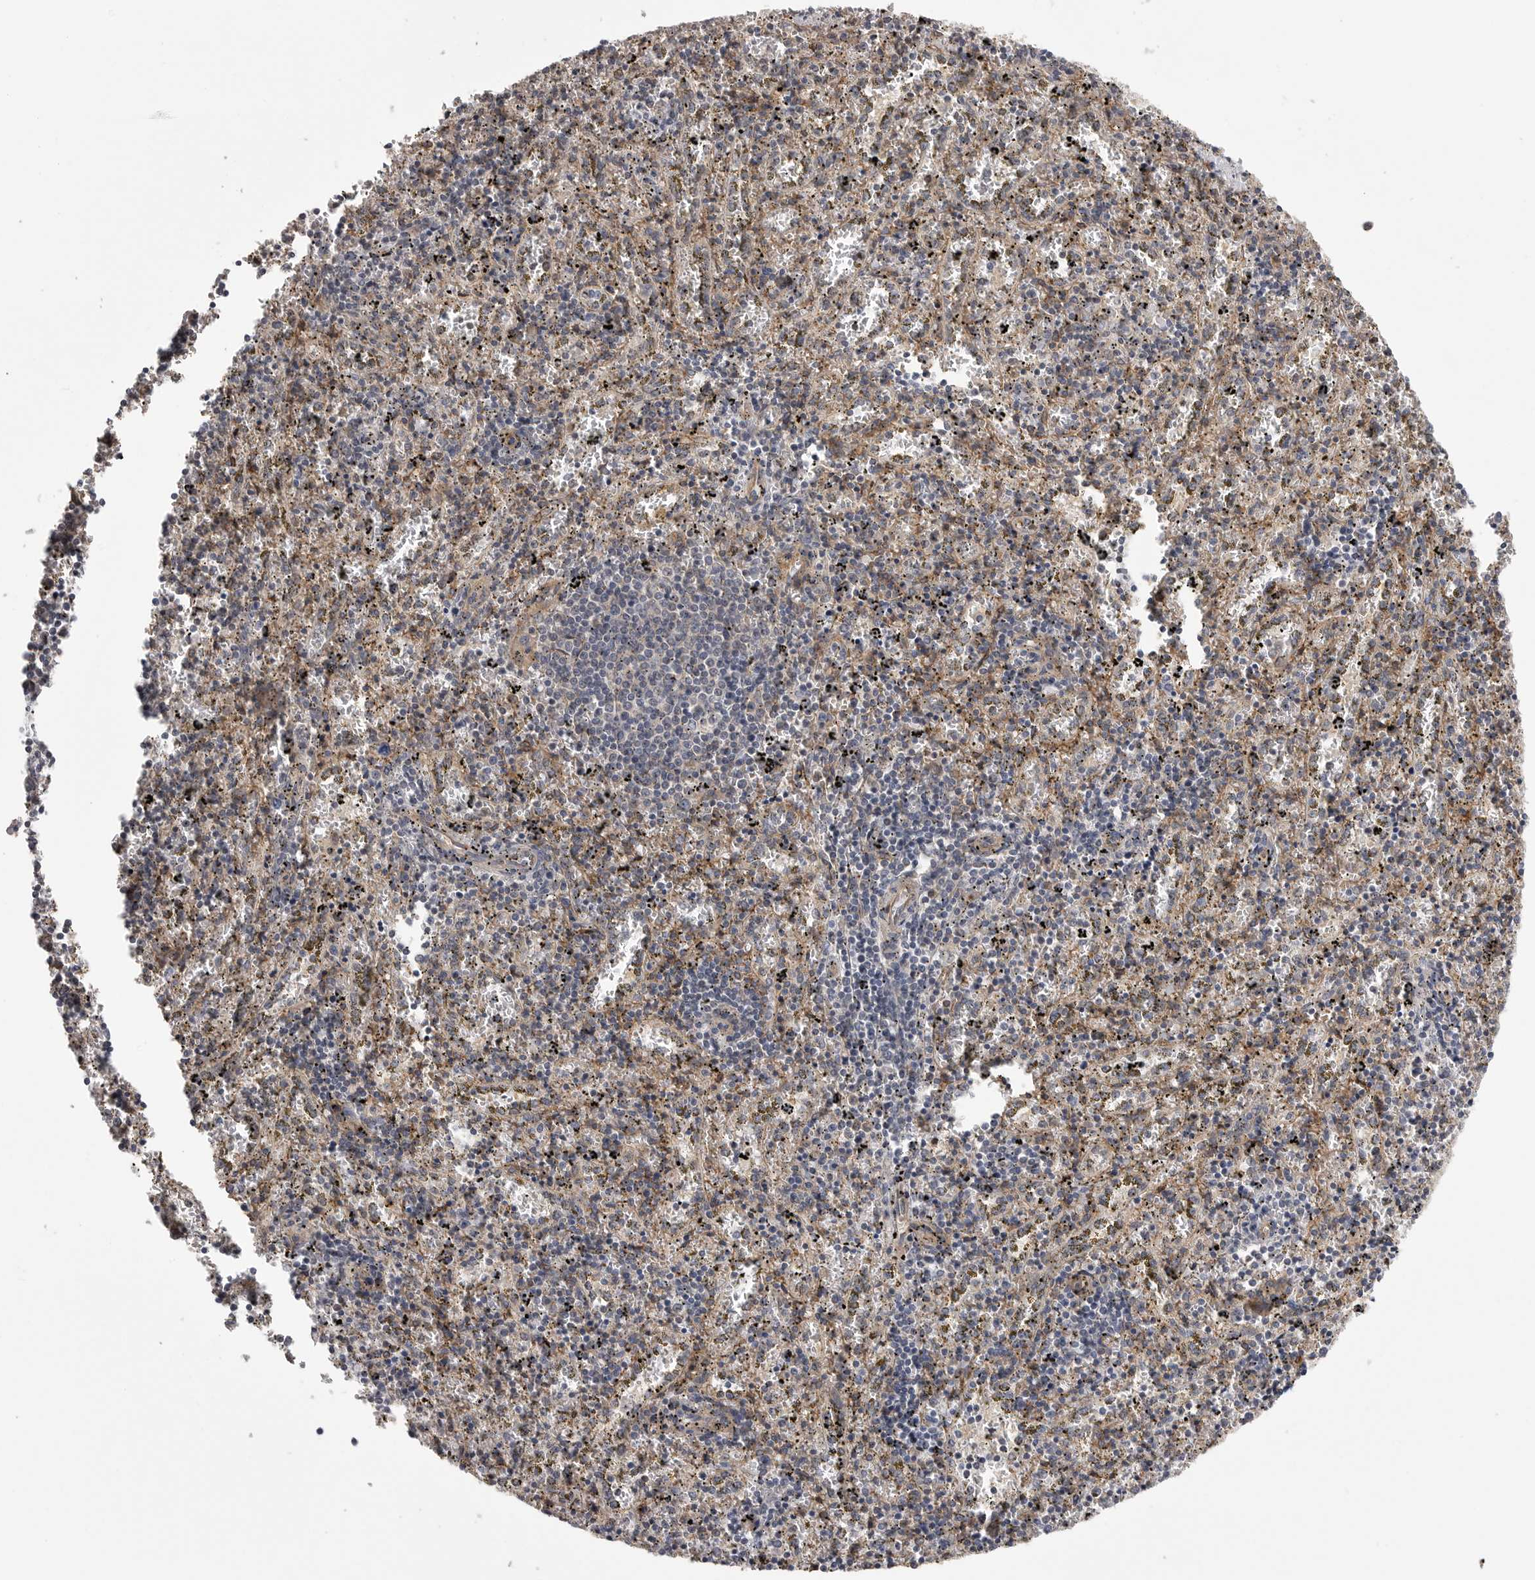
{"staining": {"intensity": "negative", "quantity": "none", "location": "none"}, "tissue": "spleen", "cell_type": "Cells in red pulp", "image_type": "normal", "snomed": [{"axis": "morphology", "description": "Normal tissue, NOS"}, {"axis": "topography", "description": "Spleen"}], "caption": "This is an immunohistochemistry image of normal human spleen. There is no staining in cells in red pulp.", "gene": "NECTIN1", "patient": {"sex": "male", "age": 11}}